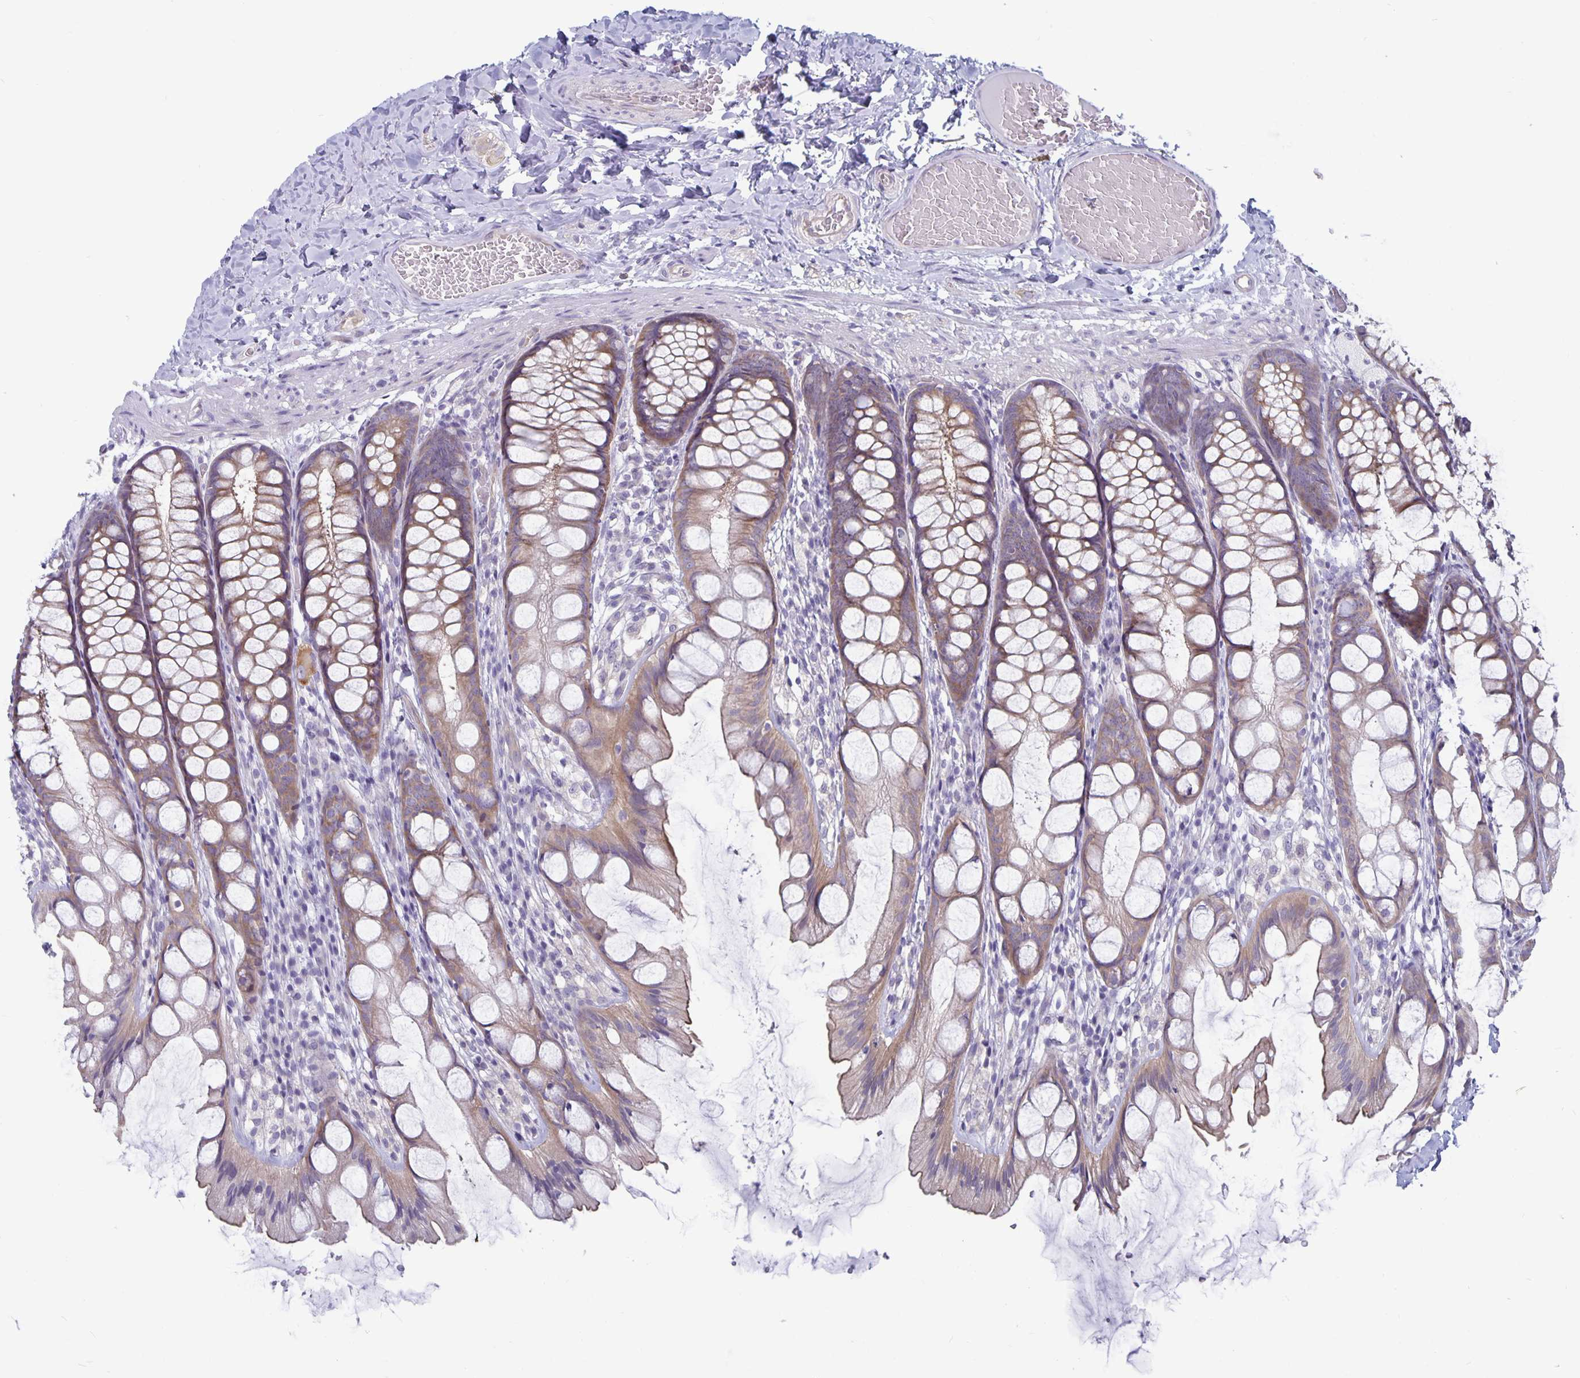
{"staining": {"intensity": "weak", "quantity": "25%-75%", "location": "cytoplasmic/membranous"}, "tissue": "colon", "cell_type": "Endothelial cells", "image_type": "normal", "snomed": [{"axis": "morphology", "description": "Normal tissue, NOS"}, {"axis": "topography", "description": "Colon"}], "caption": "Unremarkable colon was stained to show a protein in brown. There is low levels of weak cytoplasmic/membranous staining in about 25%-75% of endothelial cells. (brown staining indicates protein expression, while blue staining denotes nuclei).", "gene": "PLCB3", "patient": {"sex": "male", "age": 47}}